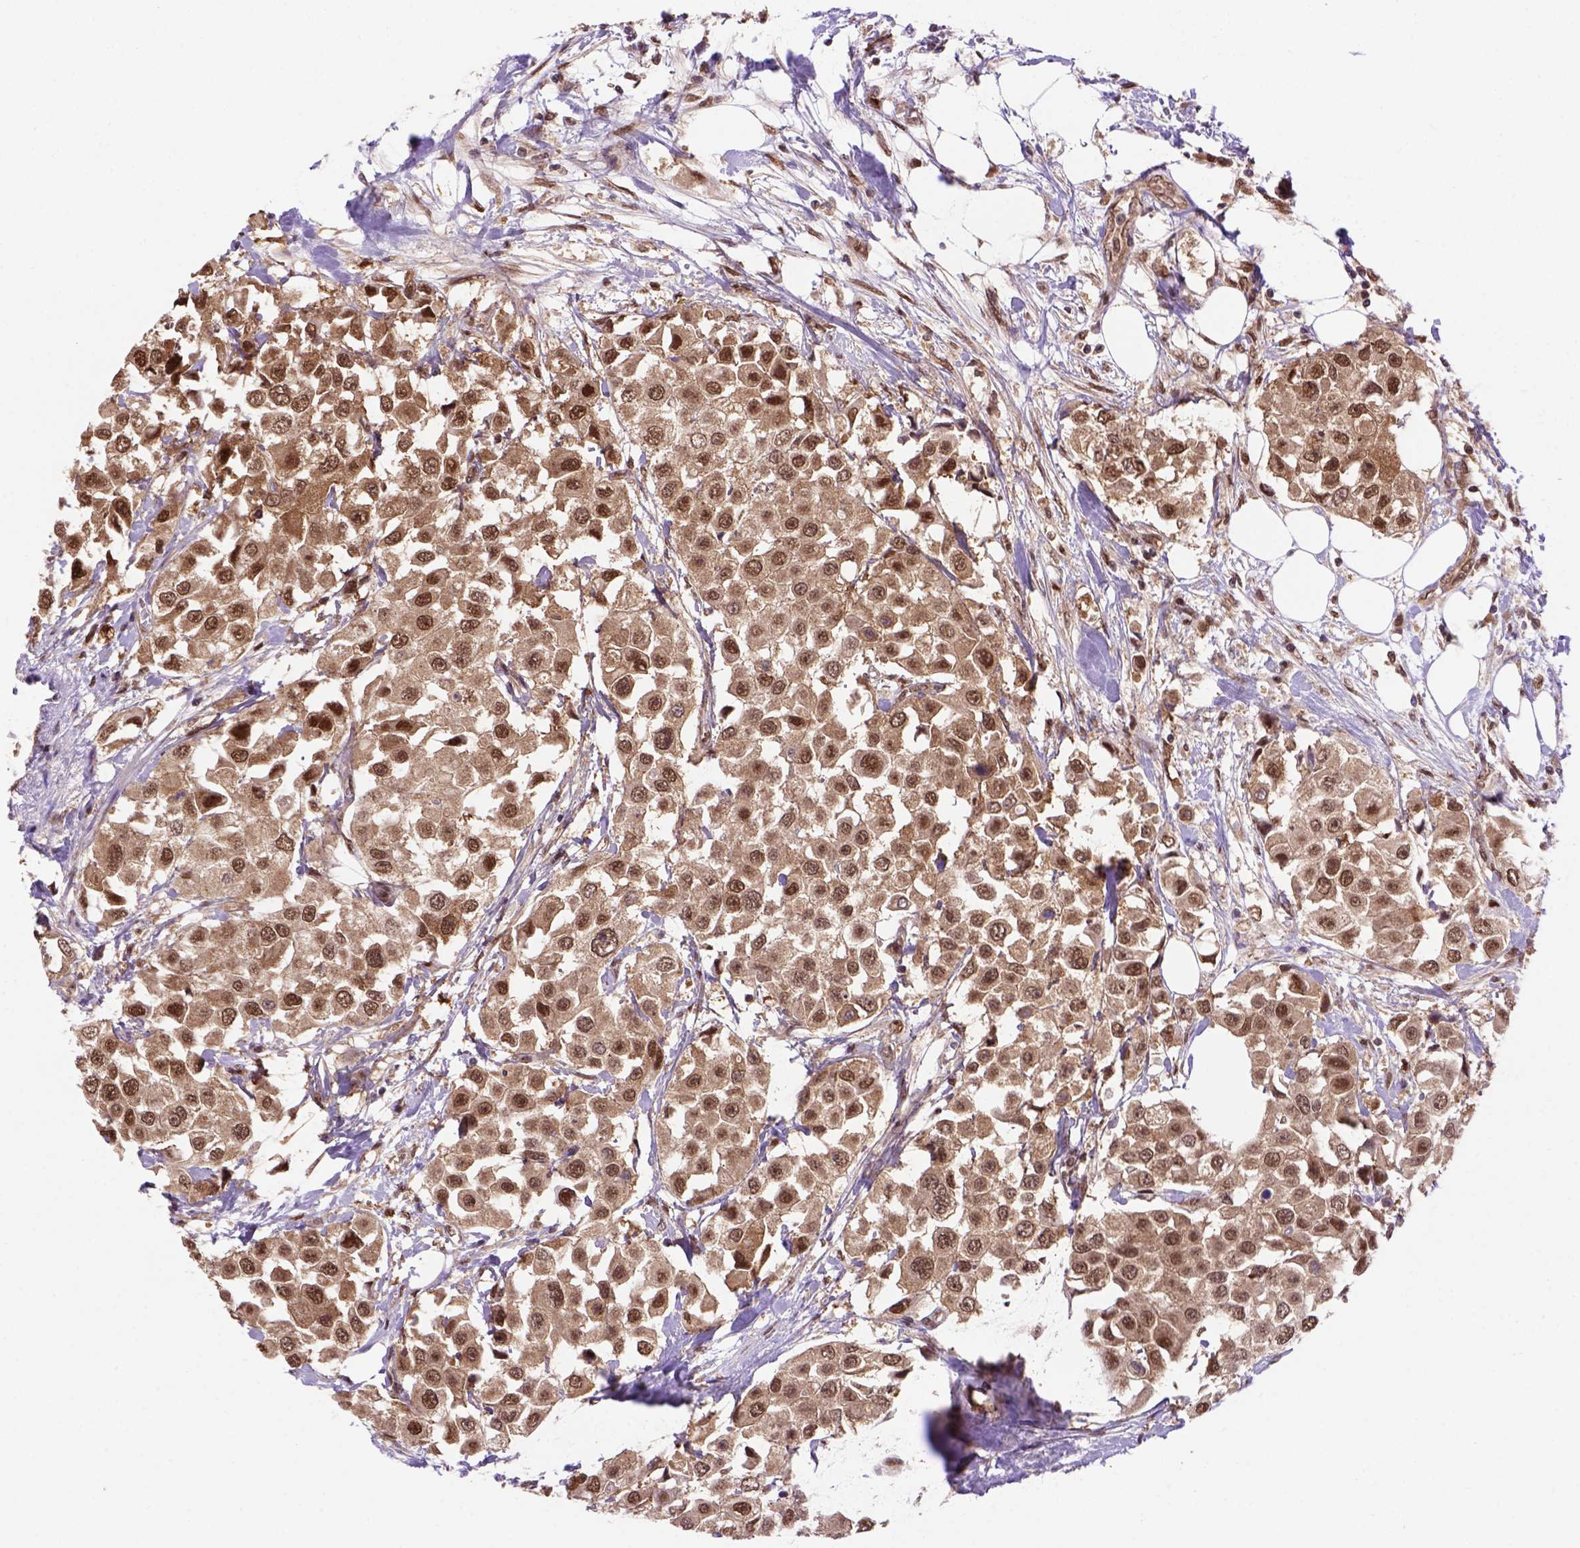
{"staining": {"intensity": "moderate", "quantity": ">75%", "location": "cytoplasmic/membranous,nuclear"}, "tissue": "urothelial cancer", "cell_type": "Tumor cells", "image_type": "cancer", "snomed": [{"axis": "morphology", "description": "Urothelial carcinoma, High grade"}, {"axis": "topography", "description": "Urinary bladder"}], "caption": "Tumor cells display medium levels of moderate cytoplasmic/membranous and nuclear staining in approximately >75% of cells in human urothelial cancer.", "gene": "PSMC2", "patient": {"sex": "female", "age": 64}}